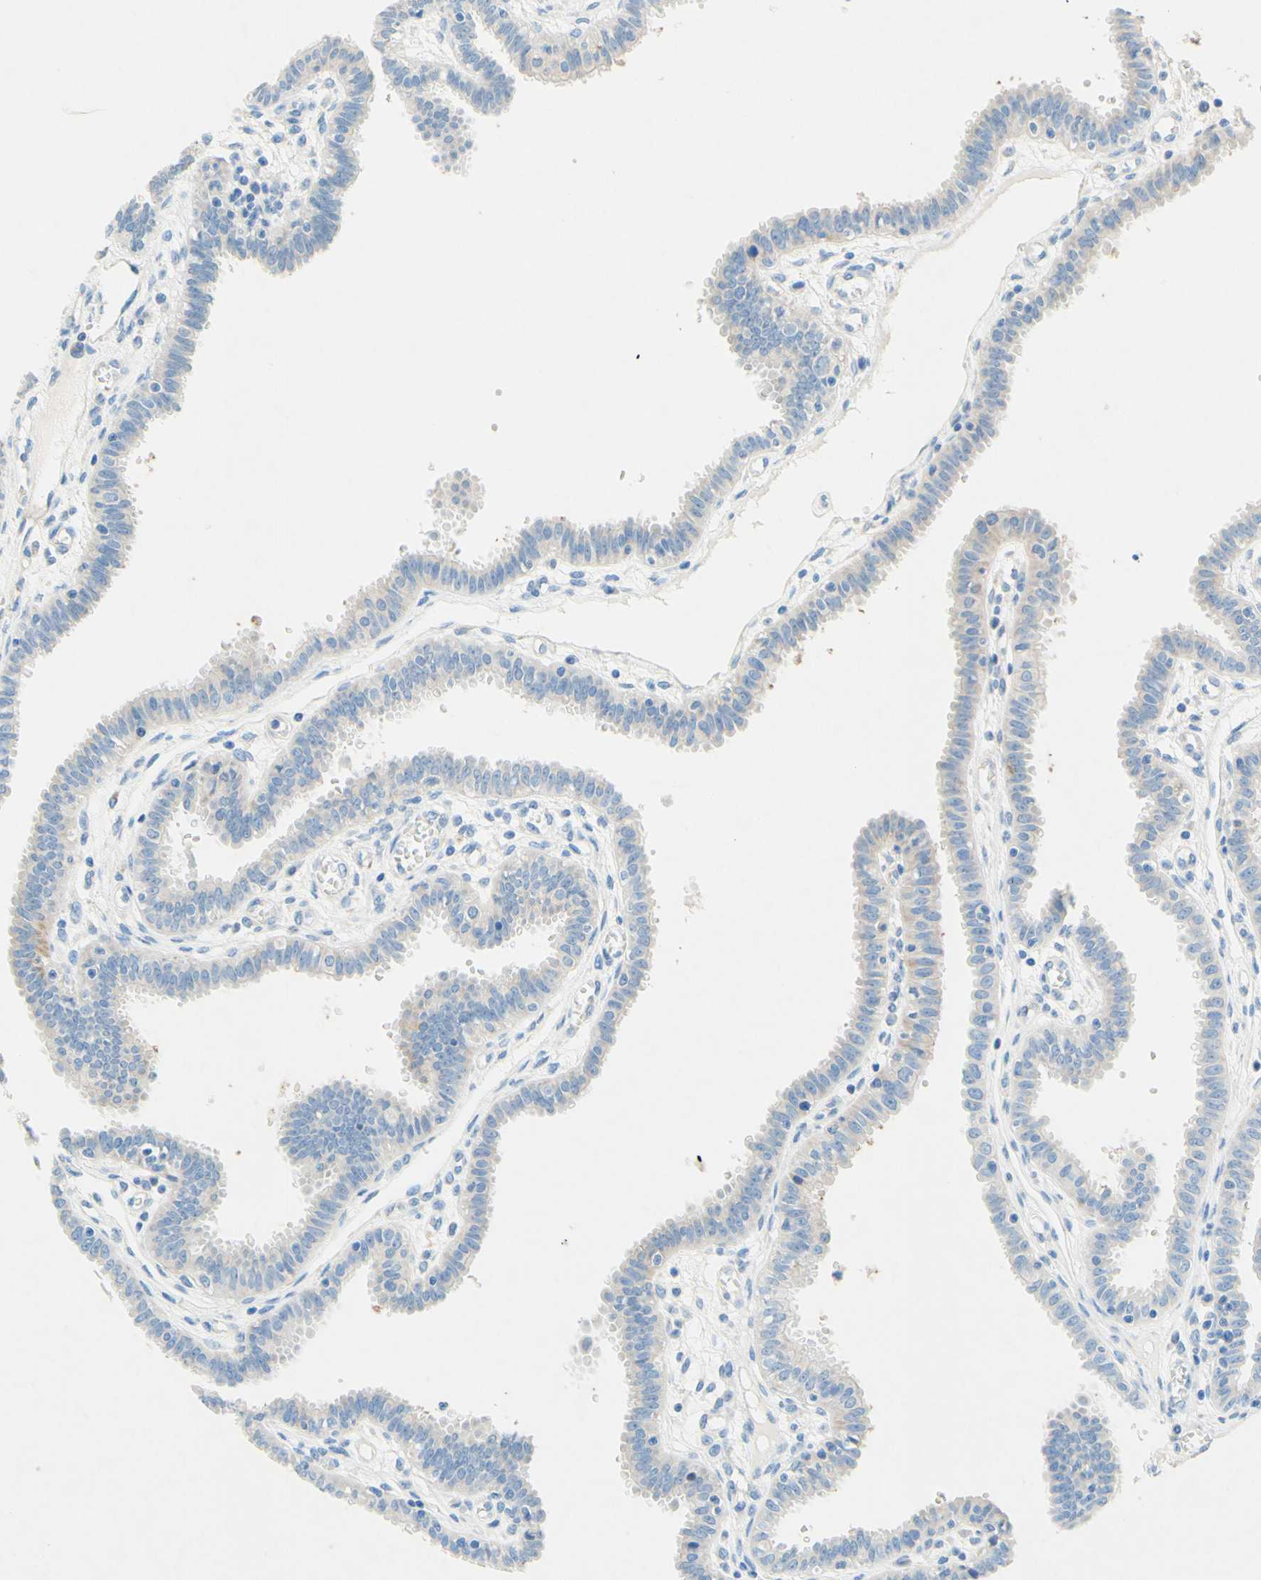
{"staining": {"intensity": "negative", "quantity": "none", "location": "none"}, "tissue": "fallopian tube", "cell_type": "Glandular cells", "image_type": "normal", "snomed": [{"axis": "morphology", "description": "Normal tissue, NOS"}, {"axis": "topography", "description": "Fallopian tube"}], "caption": "DAB (3,3'-diaminobenzidine) immunohistochemical staining of benign fallopian tube demonstrates no significant staining in glandular cells.", "gene": "SLC46A1", "patient": {"sex": "female", "age": 46}}